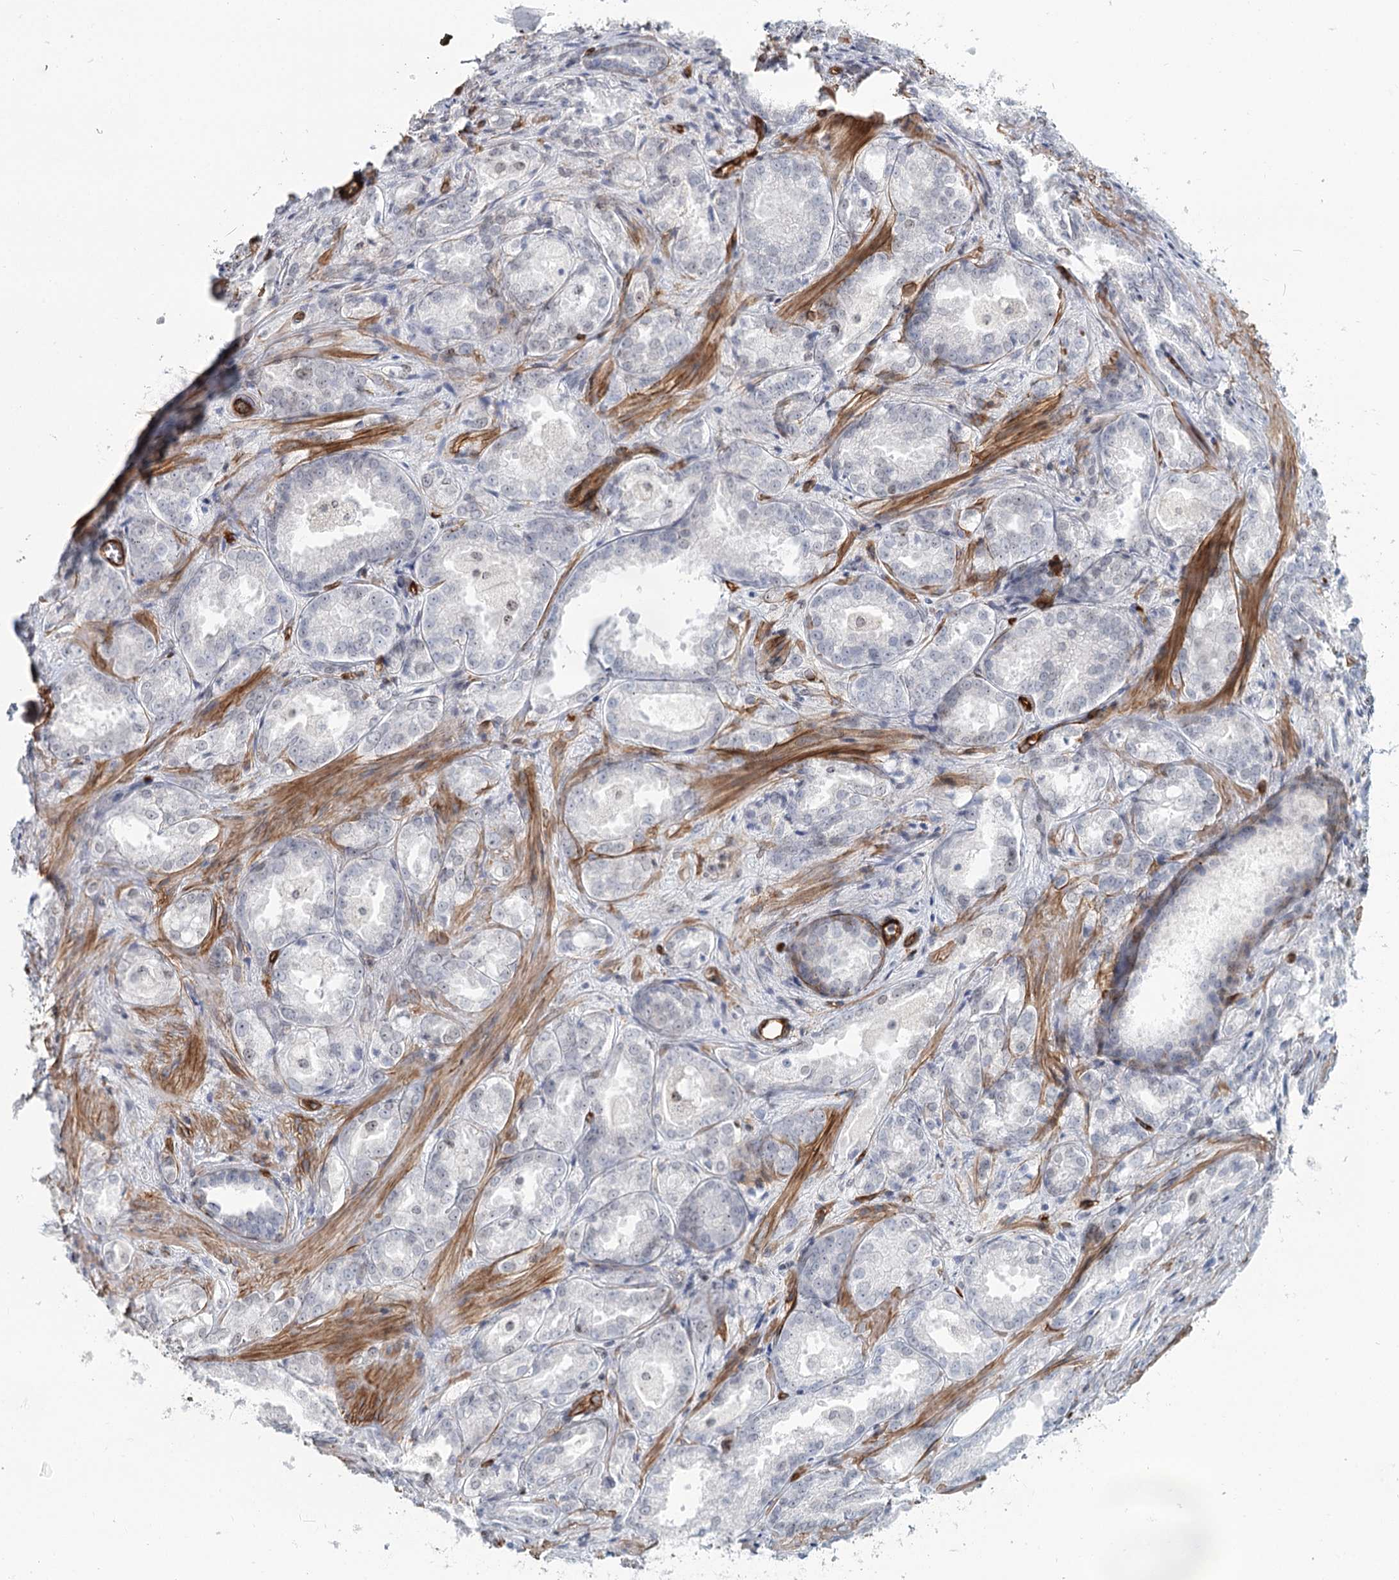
{"staining": {"intensity": "negative", "quantity": "none", "location": "none"}, "tissue": "prostate cancer", "cell_type": "Tumor cells", "image_type": "cancer", "snomed": [{"axis": "morphology", "description": "Adenocarcinoma, Low grade"}, {"axis": "topography", "description": "Prostate"}], "caption": "This is an immunohistochemistry photomicrograph of adenocarcinoma (low-grade) (prostate). There is no positivity in tumor cells.", "gene": "ZFYVE28", "patient": {"sex": "male", "age": 47}}